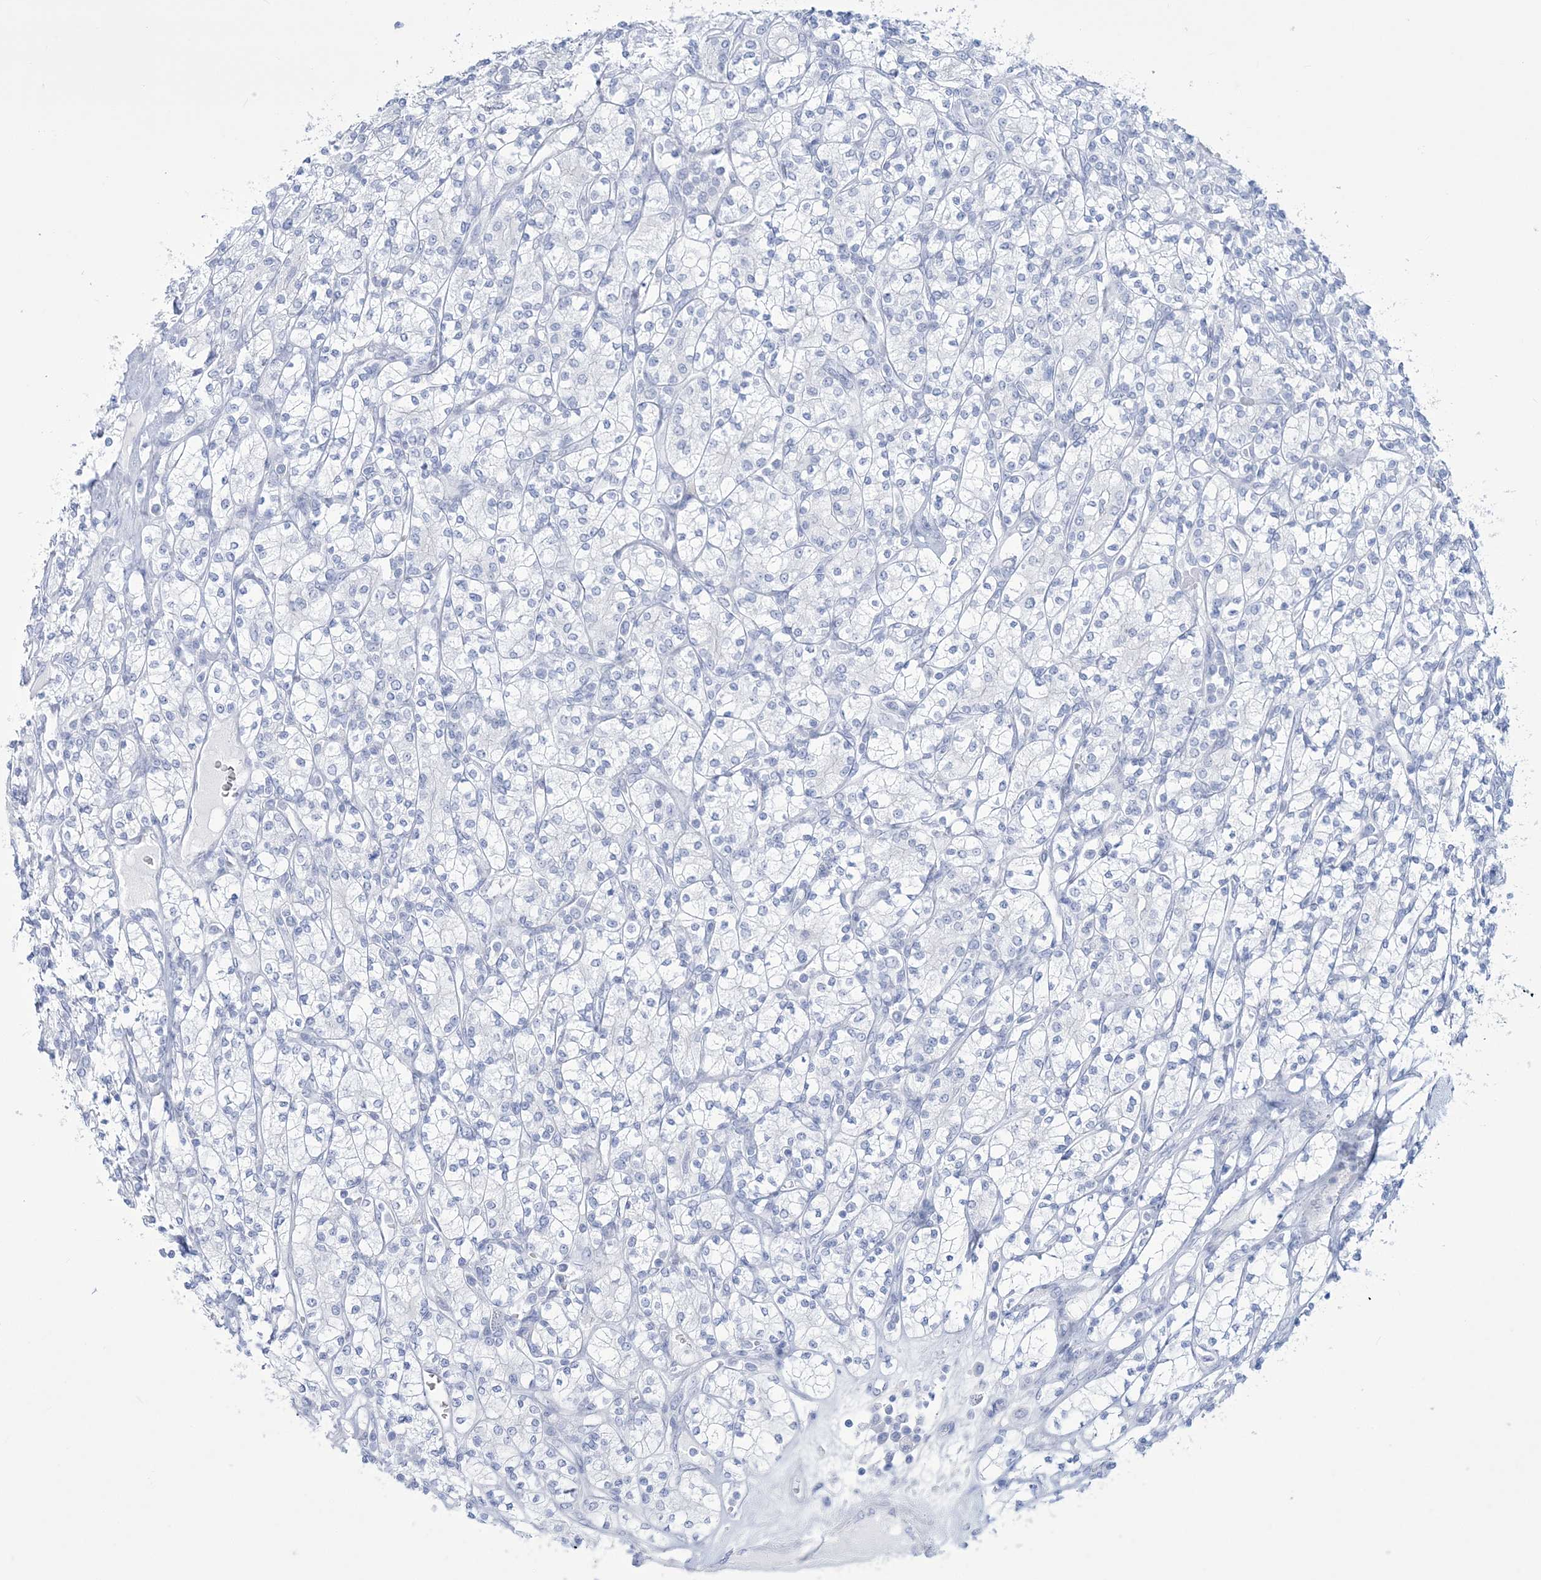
{"staining": {"intensity": "negative", "quantity": "none", "location": "none"}, "tissue": "renal cancer", "cell_type": "Tumor cells", "image_type": "cancer", "snomed": [{"axis": "morphology", "description": "Adenocarcinoma, NOS"}, {"axis": "topography", "description": "Kidney"}], "caption": "Immunohistochemical staining of renal cancer reveals no significant staining in tumor cells.", "gene": "RBP2", "patient": {"sex": "male", "age": 77}}